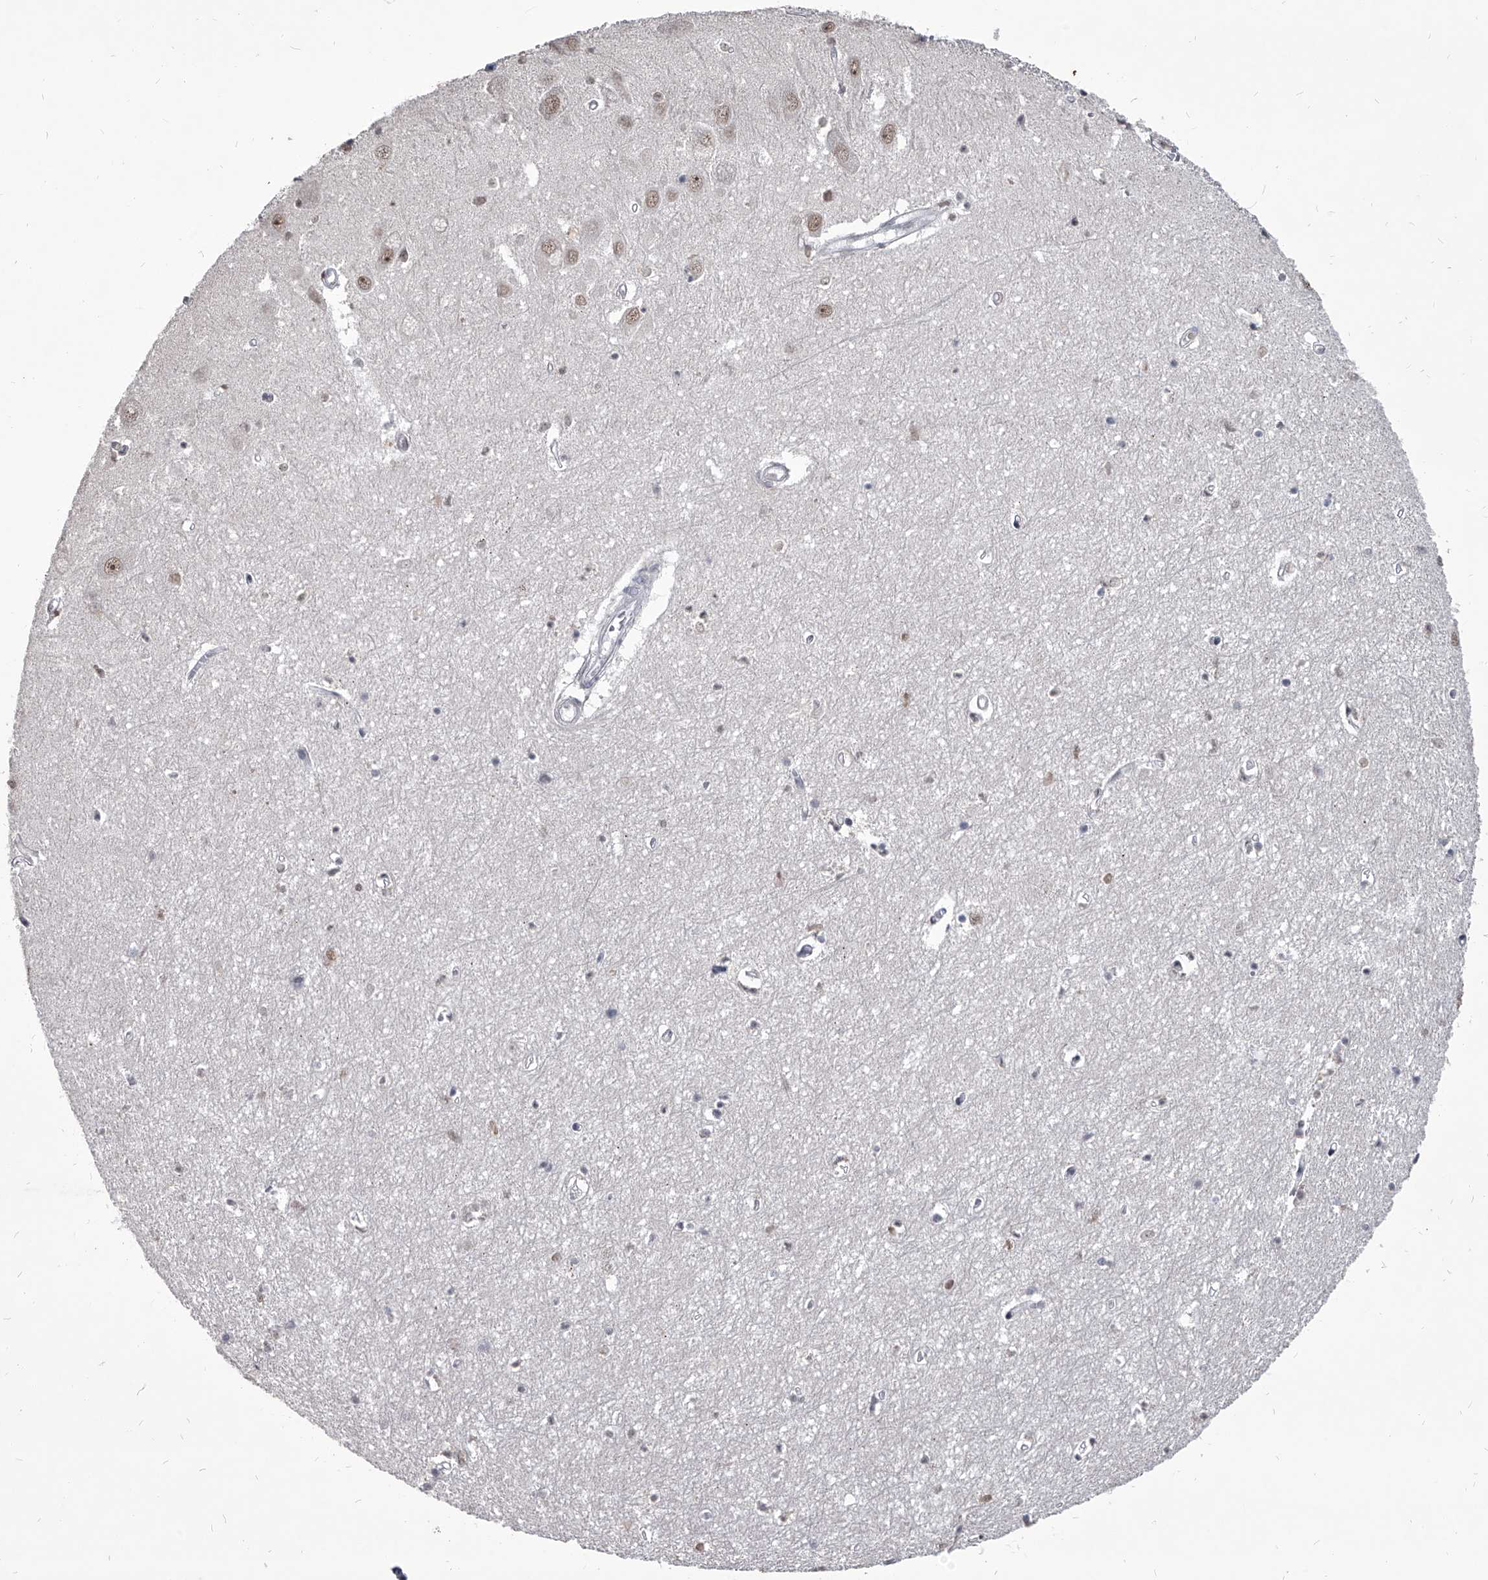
{"staining": {"intensity": "weak", "quantity": "<25%", "location": "nuclear"}, "tissue": "hippocampus", "cell_type": "Glial cells", "image_type": "normal", "snomed": [{"axis": "morphology", "description": "Normal tissue, NOS"}, {"axis": "topography", "description": "Hippocampus"}], "caption": "High magnification brightfield microscopy of unremarkable hippocampus stained with DAB (brown) and counterstained with hematoxylin (blue): glial cells show no significant positivity.", "gene": "PPIL4", "patient": {"sex": "female", "age": 64}}